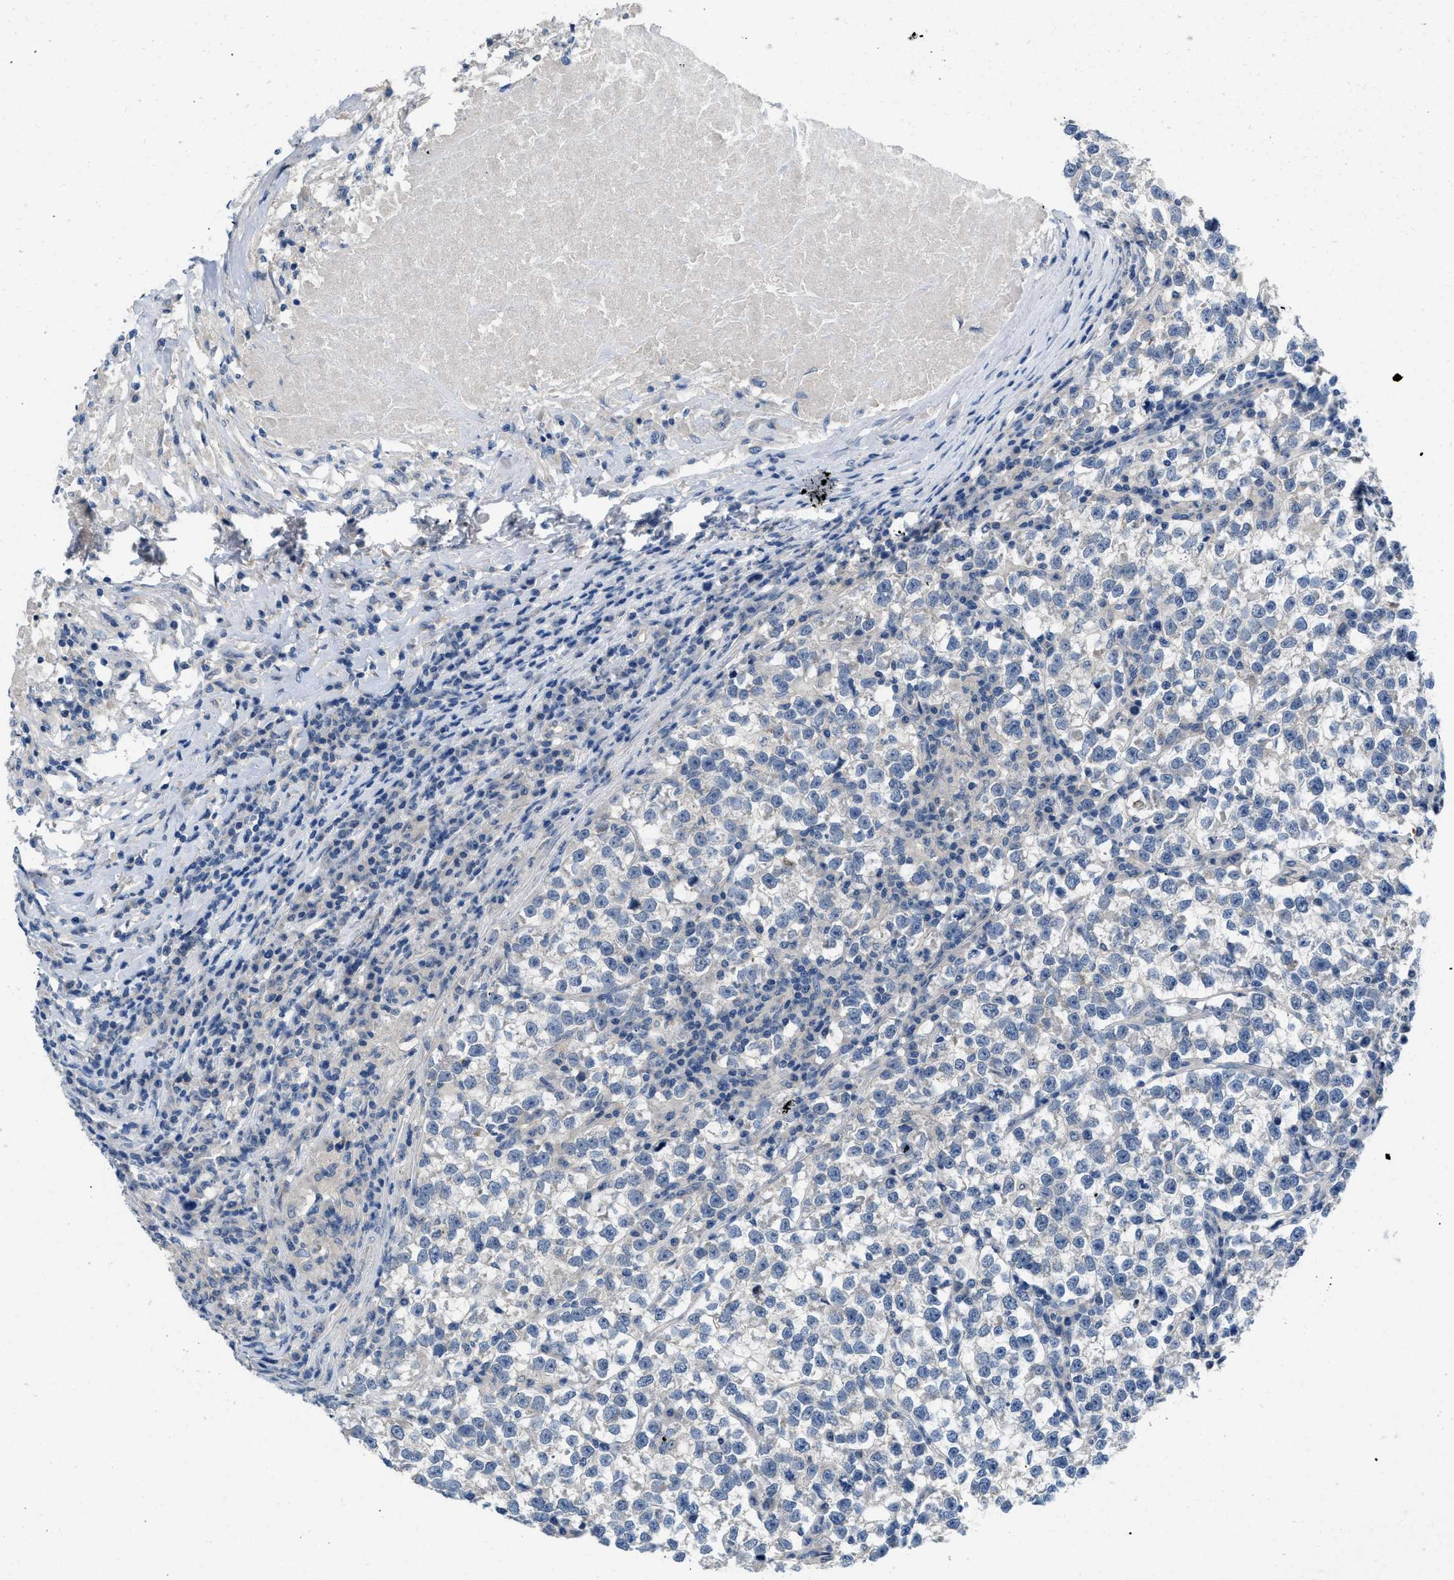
{"staining": {"intensity": "negative", "quantity": "none", "location": "none"}, "tissue": "testis cancer", "cell_type": "Tumor cells", "image_type": "cancer", "snomed": [{"axis": "morphology", "description": "Normal tissue, NOS"}, {"axis": "morphology", "description": "Seminoma, NOS"}, {"axis": "topography", "description": "Testis"}], "caption": "This is an immunohistochemistry image of human testis cancer. There is no positivity in tumor cells.", "gene": "PYY", "patient": {"sex": "male", "age": 43}}